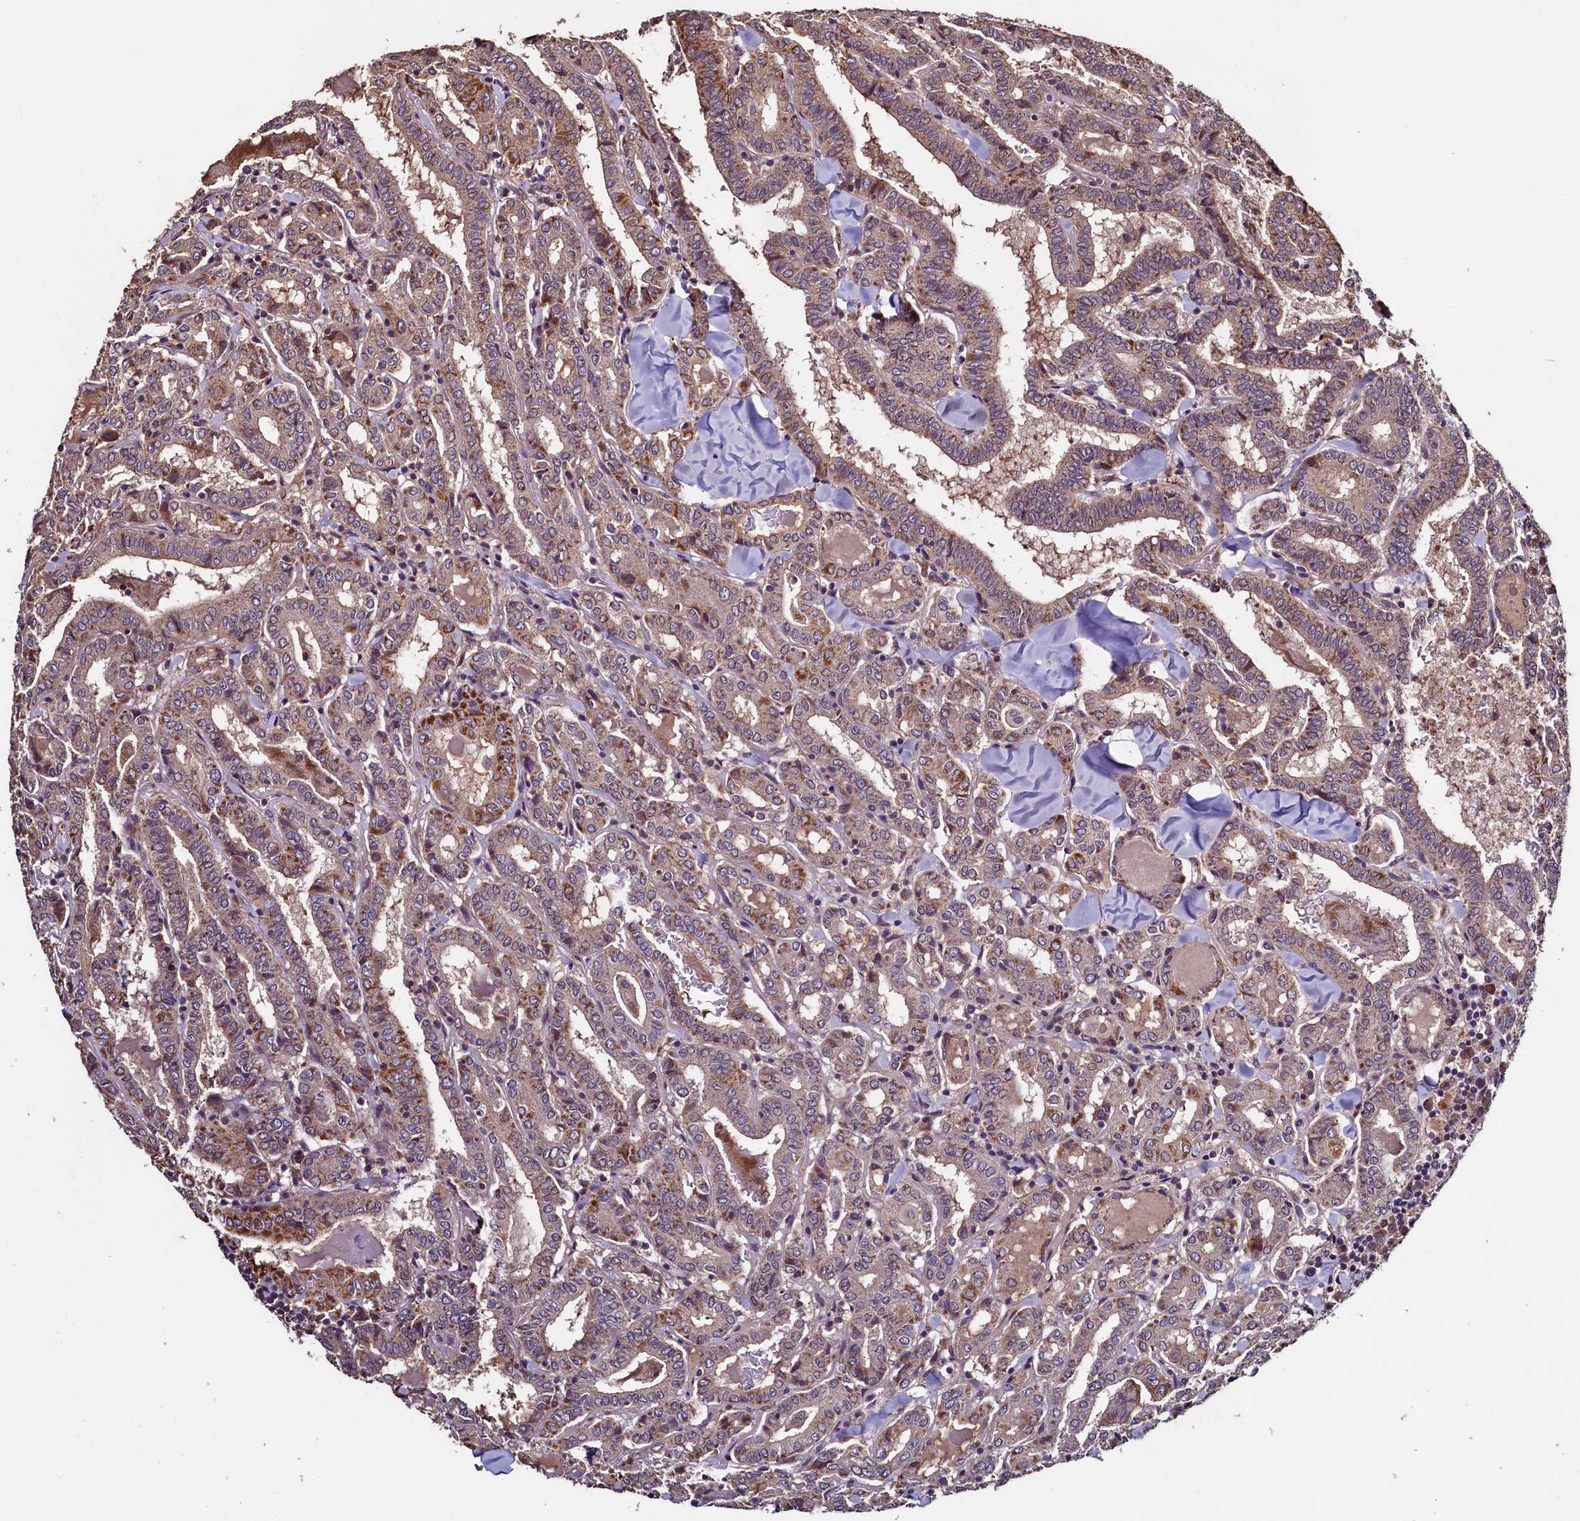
{"staining": {"intensity": "weak", "quantity": ">75%", "location": "cytoplasmic/membranous"}, "tissue": "thyroid cancer", "cell_type": "Tumor cells", "image_type": "cancer", "snomed": [{"axis": "morphology", "description": "Papillary adenocarcinoma, NOS"}, {"axis": "topography", "description": "Thyroid gland"}], "caption": "The photomicrograph displays staining of thyroid cancer, revealing weak cytoplasmic/membranous protein expression (brown color) within tumor cells. (IHC, brightfield microscopy, high magnification).", "gene": "RBFA", "patient": {"sex": "female", "age": 72}}